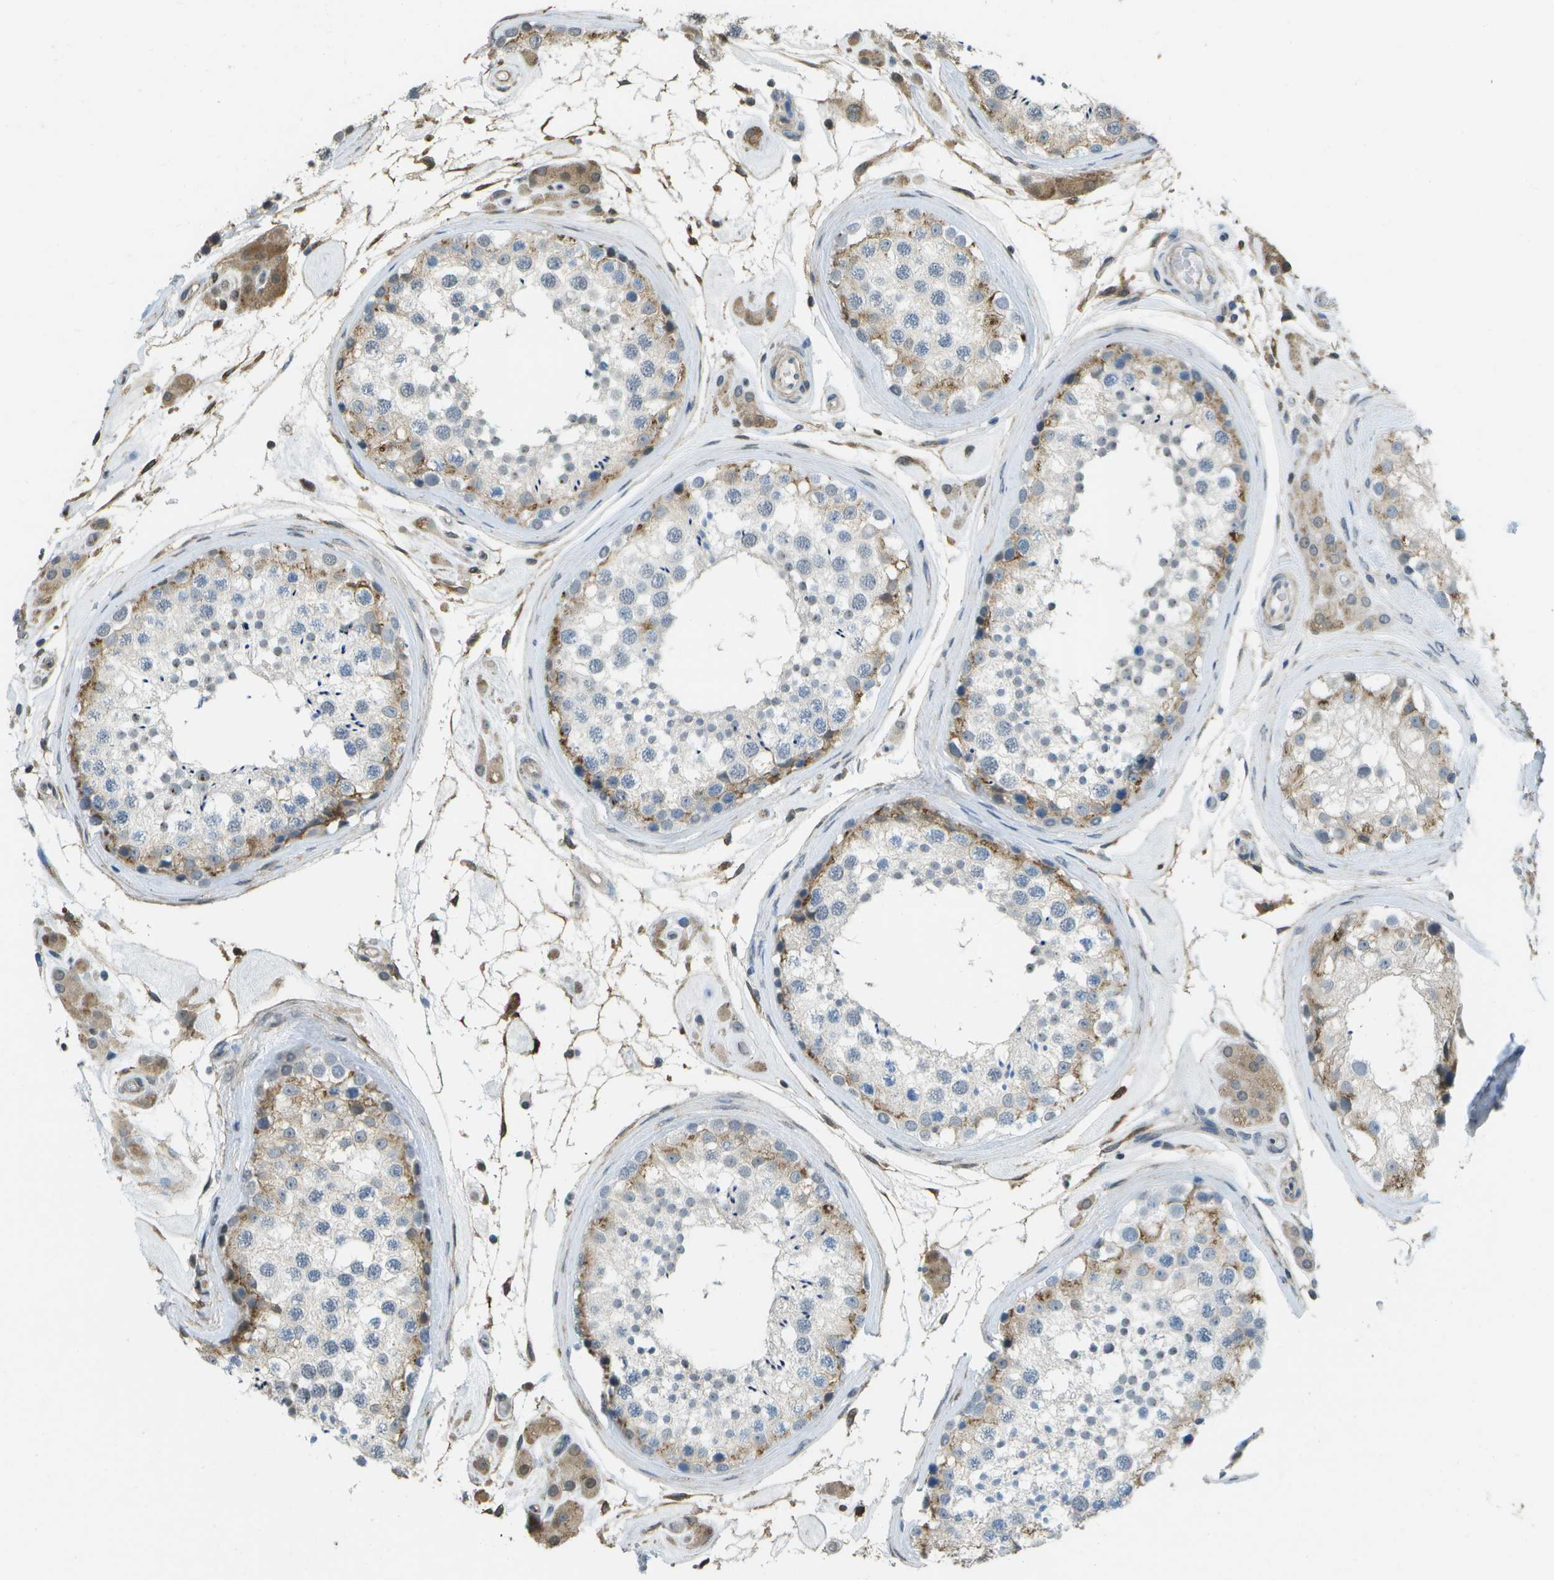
{"staining": {"intensity": "moderate", "quantity": "<25%", "location": "cytoplasmic/membranous"}, "tissue": "testis", "cell_type": "Cells in seminiferous ducts", "image_type": "normal", "snomed": [{"axis": "morphology", "description": "Normal tissue, NOS"}, {"axis": "topography", "description": "Testis"}], "caption": "Immunohistochemical staining of unremarkable human testis reveals <25% levels of moderate cytoplasmic/membranous protein positivity in approximately <25% of cells in seminiferous ducts. The protein is shown in brown color, while the nuclei are stained blue.", "gene": "CACHD1", "patient": {"sex": "male", "age": 46}}